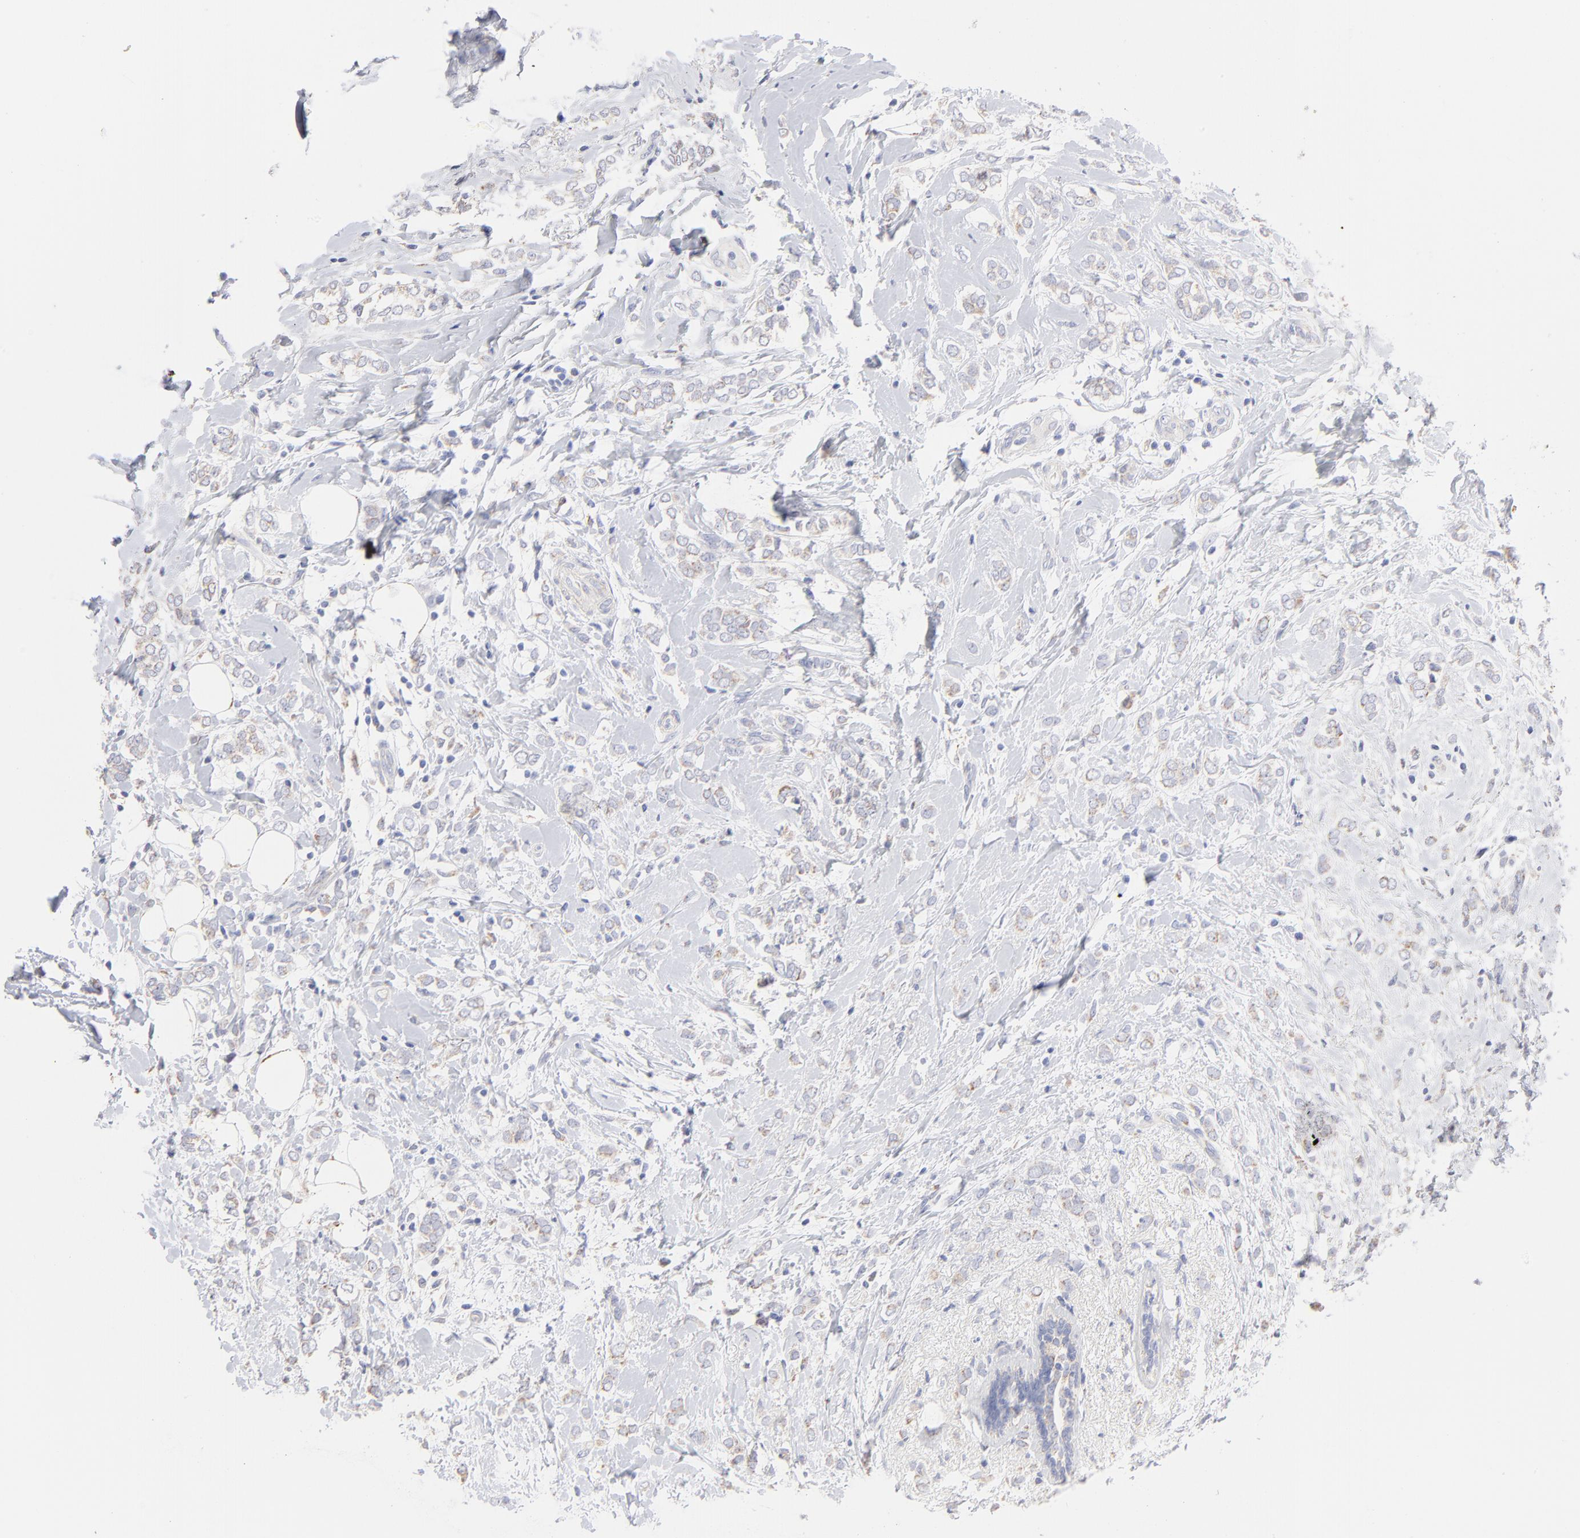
{"staining": {"intensity": "weak", "quantity": "25%-75%", "location": "cytoplasmic/membranous"}, "tissue": "breast cancer", "cell_type": "Tumor cells", "image_type": "cancer", "snomed": [{"axis": "morphology", "description": "Normal tissue, NOS"}, {"axis": "morphology", "description": "Lobular carcinoma"}, {"axis": "topography", "description": "Breast"}], "caption": "Protein staining of breast cancer tissue displays weak cytoplasmic/membranous staining in approximately 25%-75% of tumor cells.", "gene": "TST", "patient": {"sex": "female", "age": 47}}